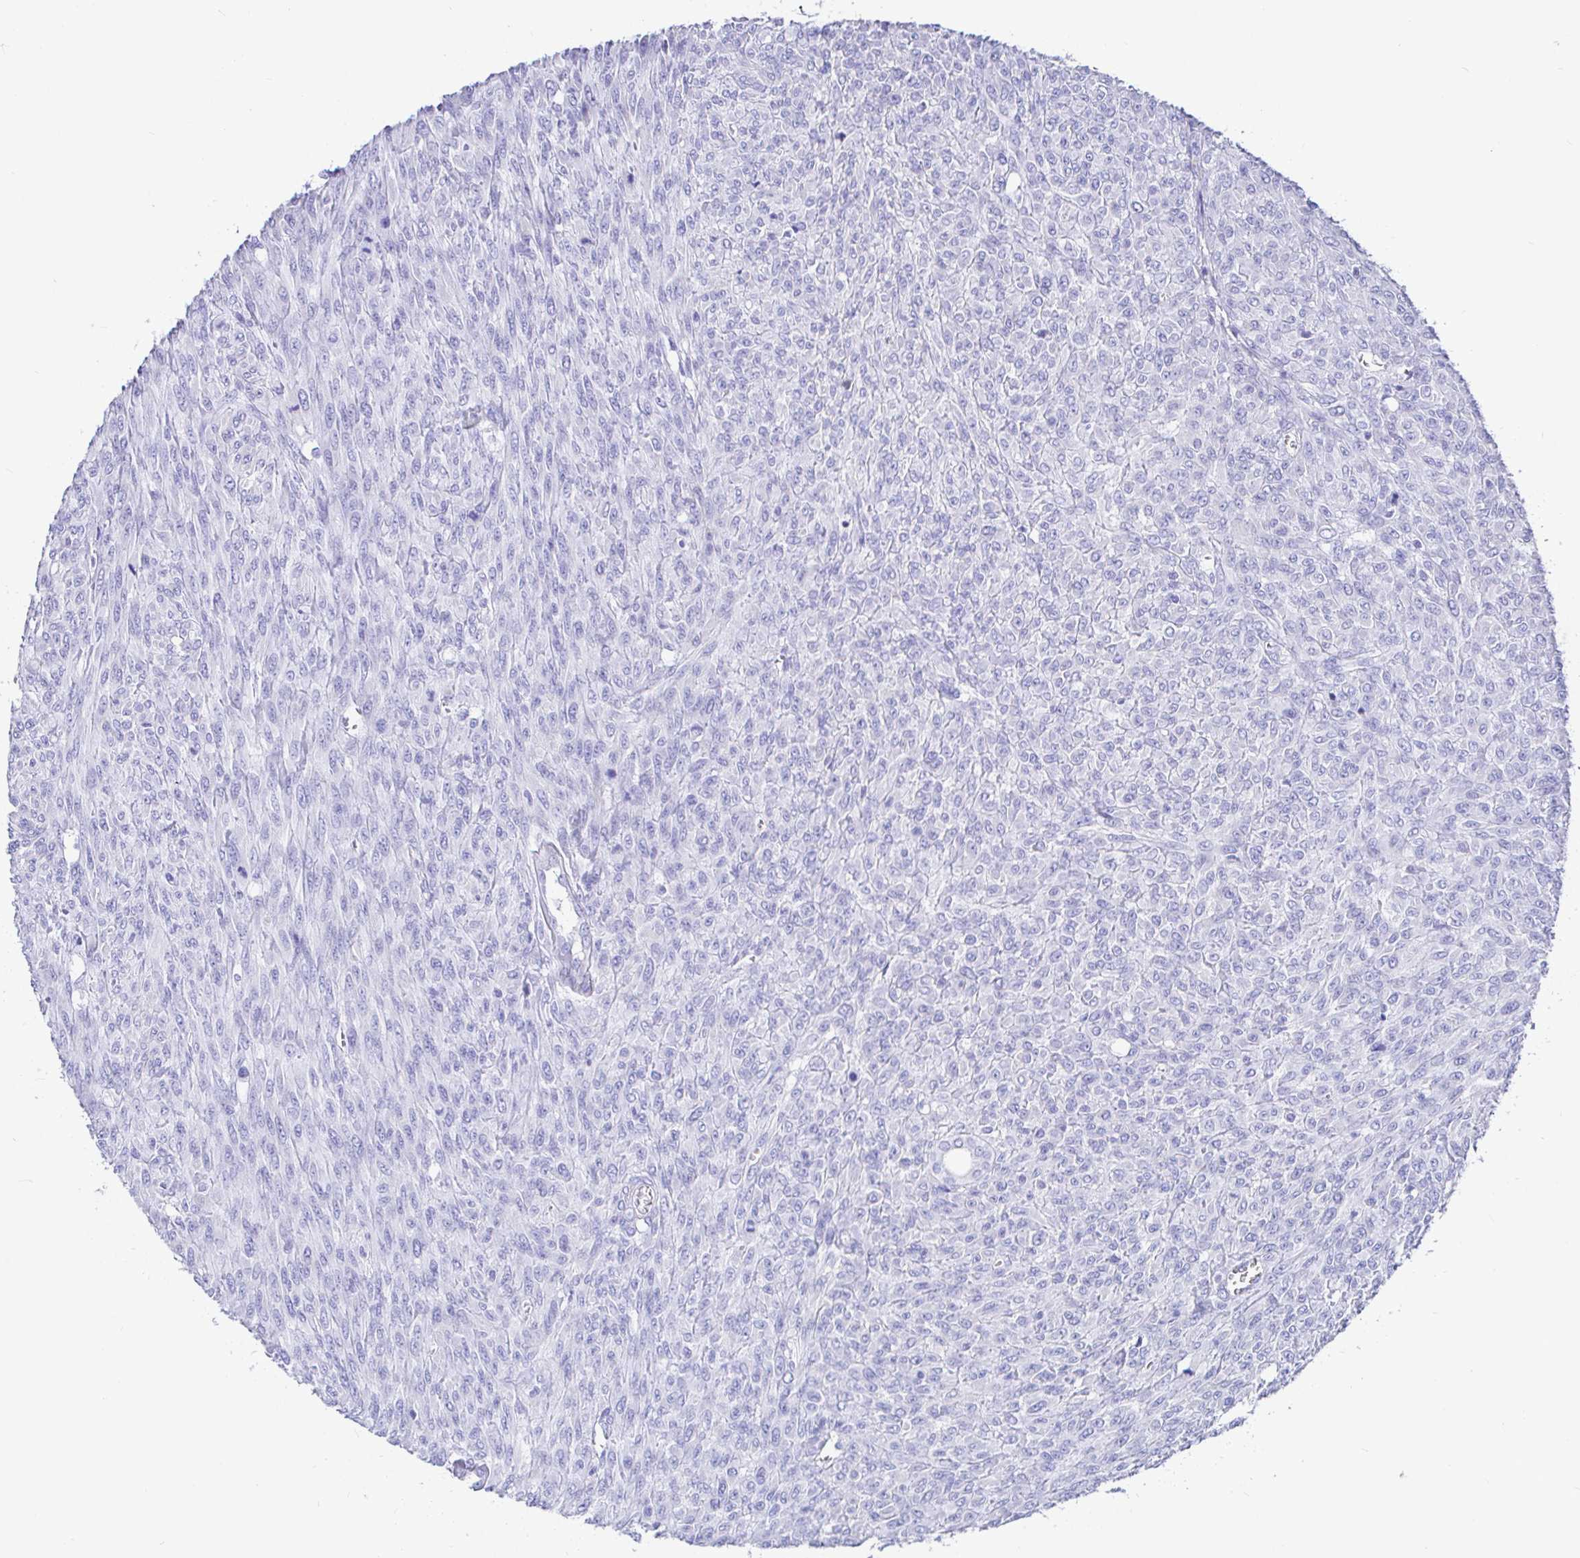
{"staining": {"intensity": "negative", "quantity": "none", "location": "none"}, "tissue": "renal cancer", "cell_type": "Tumor cells", "image_type": "cancer", "snomed": [{"axis": "morphology", "description": "Adenocarcinoma, NOS"}, {"axis": "topography", "description": "Kidney"}], "caption": "The histopathology image shows no significant positivity in tumor cells of renal cancer (adenocarcinoma).", "gene": "CCDC62", "patient": {"sex": "male", "age": 58}}